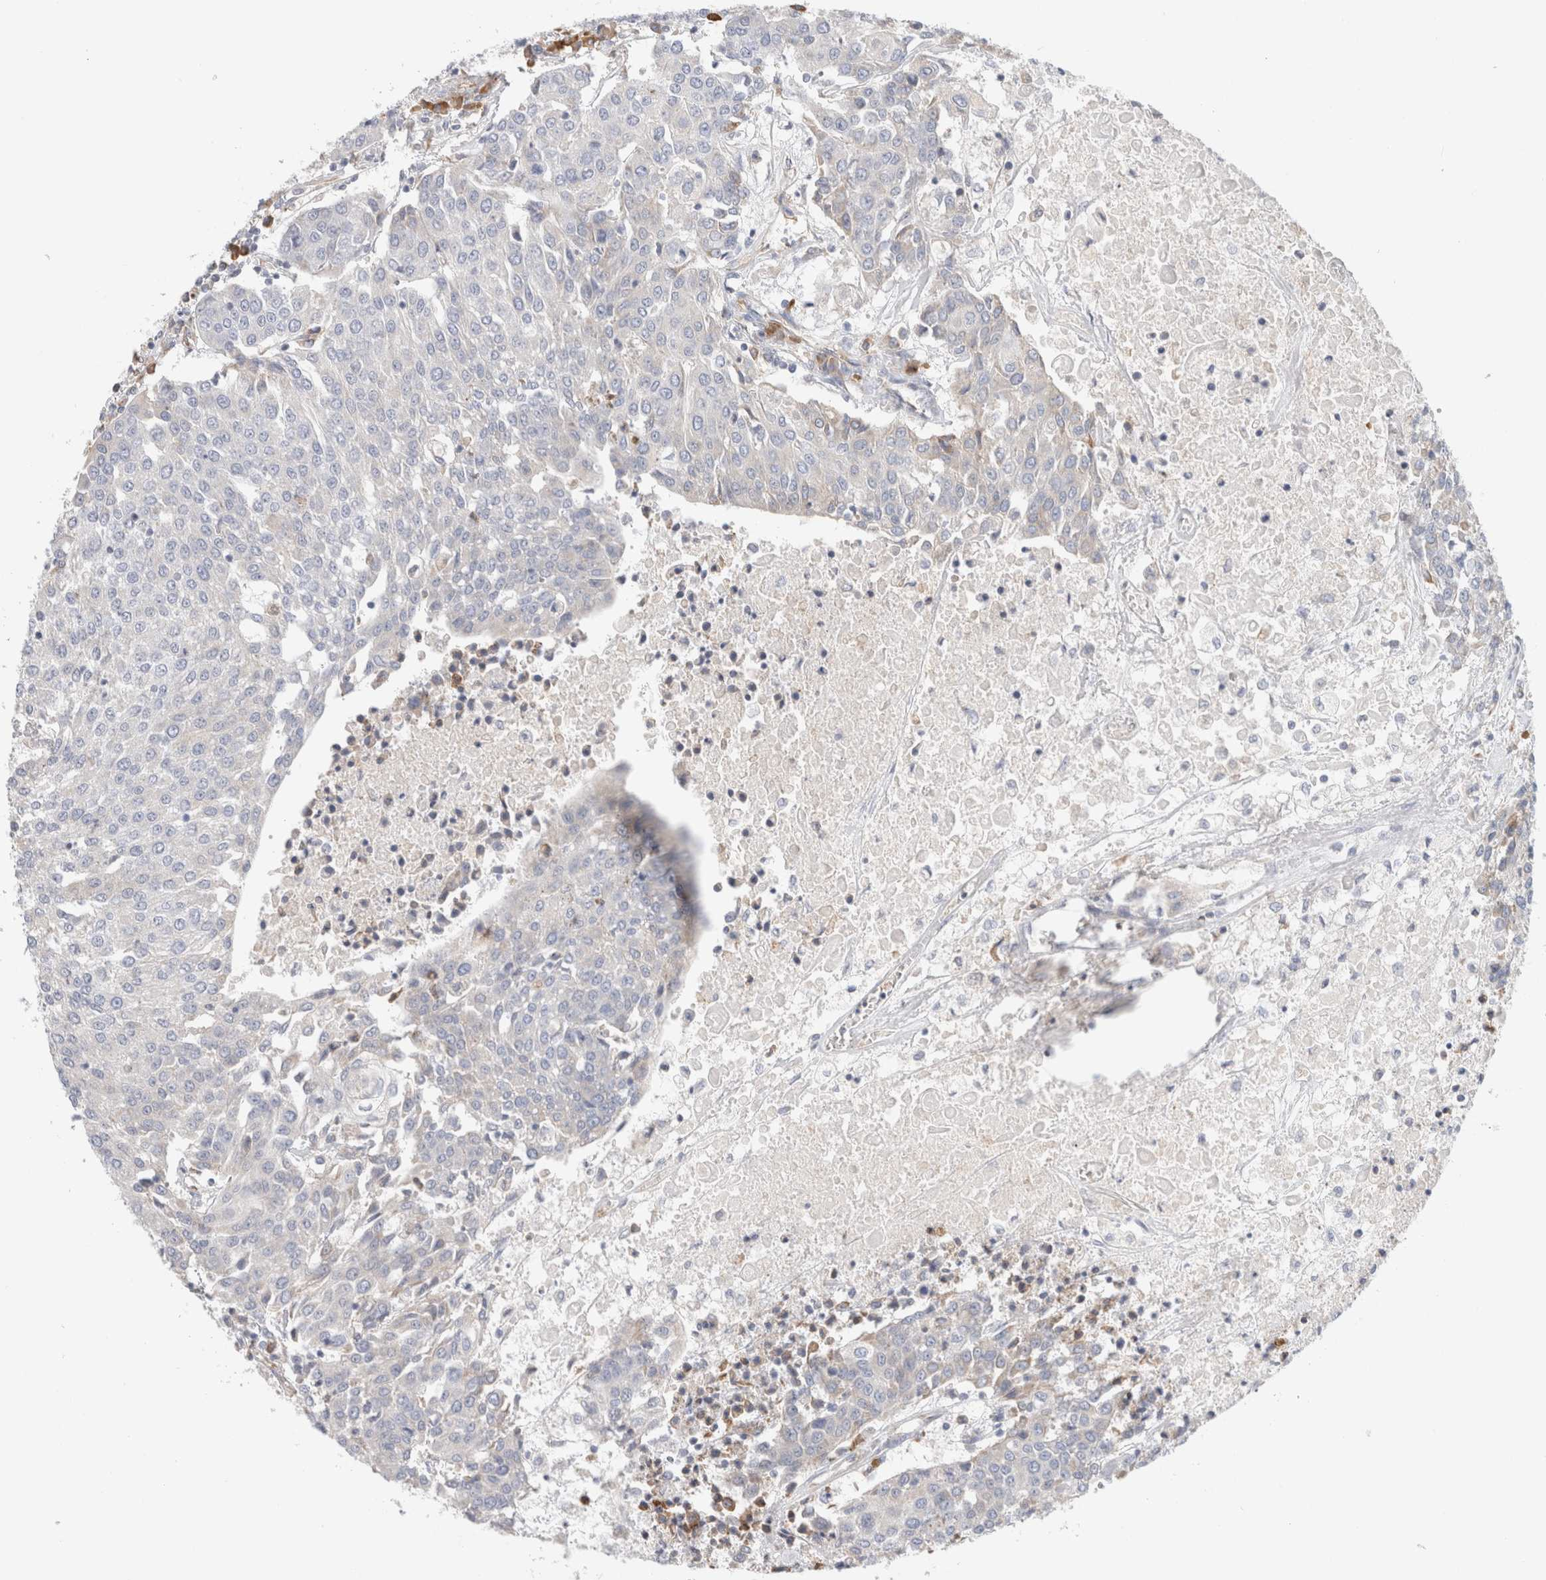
{"staining": {"intensity": "negative", "quantity": "none", "location": "none"}, "tissue": "urothelial cancer", "cell_type": "Tumor cells", "image_type": "cancer", "snomed": [{"axis": "morphology", "description": "Urothelial carcinoma, High grade"}, {"axis": "topography", "description": "Urinary bladder"}], "caption": "Protein analysis of urothelial cancer shows no significant positivity in tumor cells.", "gene": "CSK", "patient": {"sex": "female", "age": 85}}